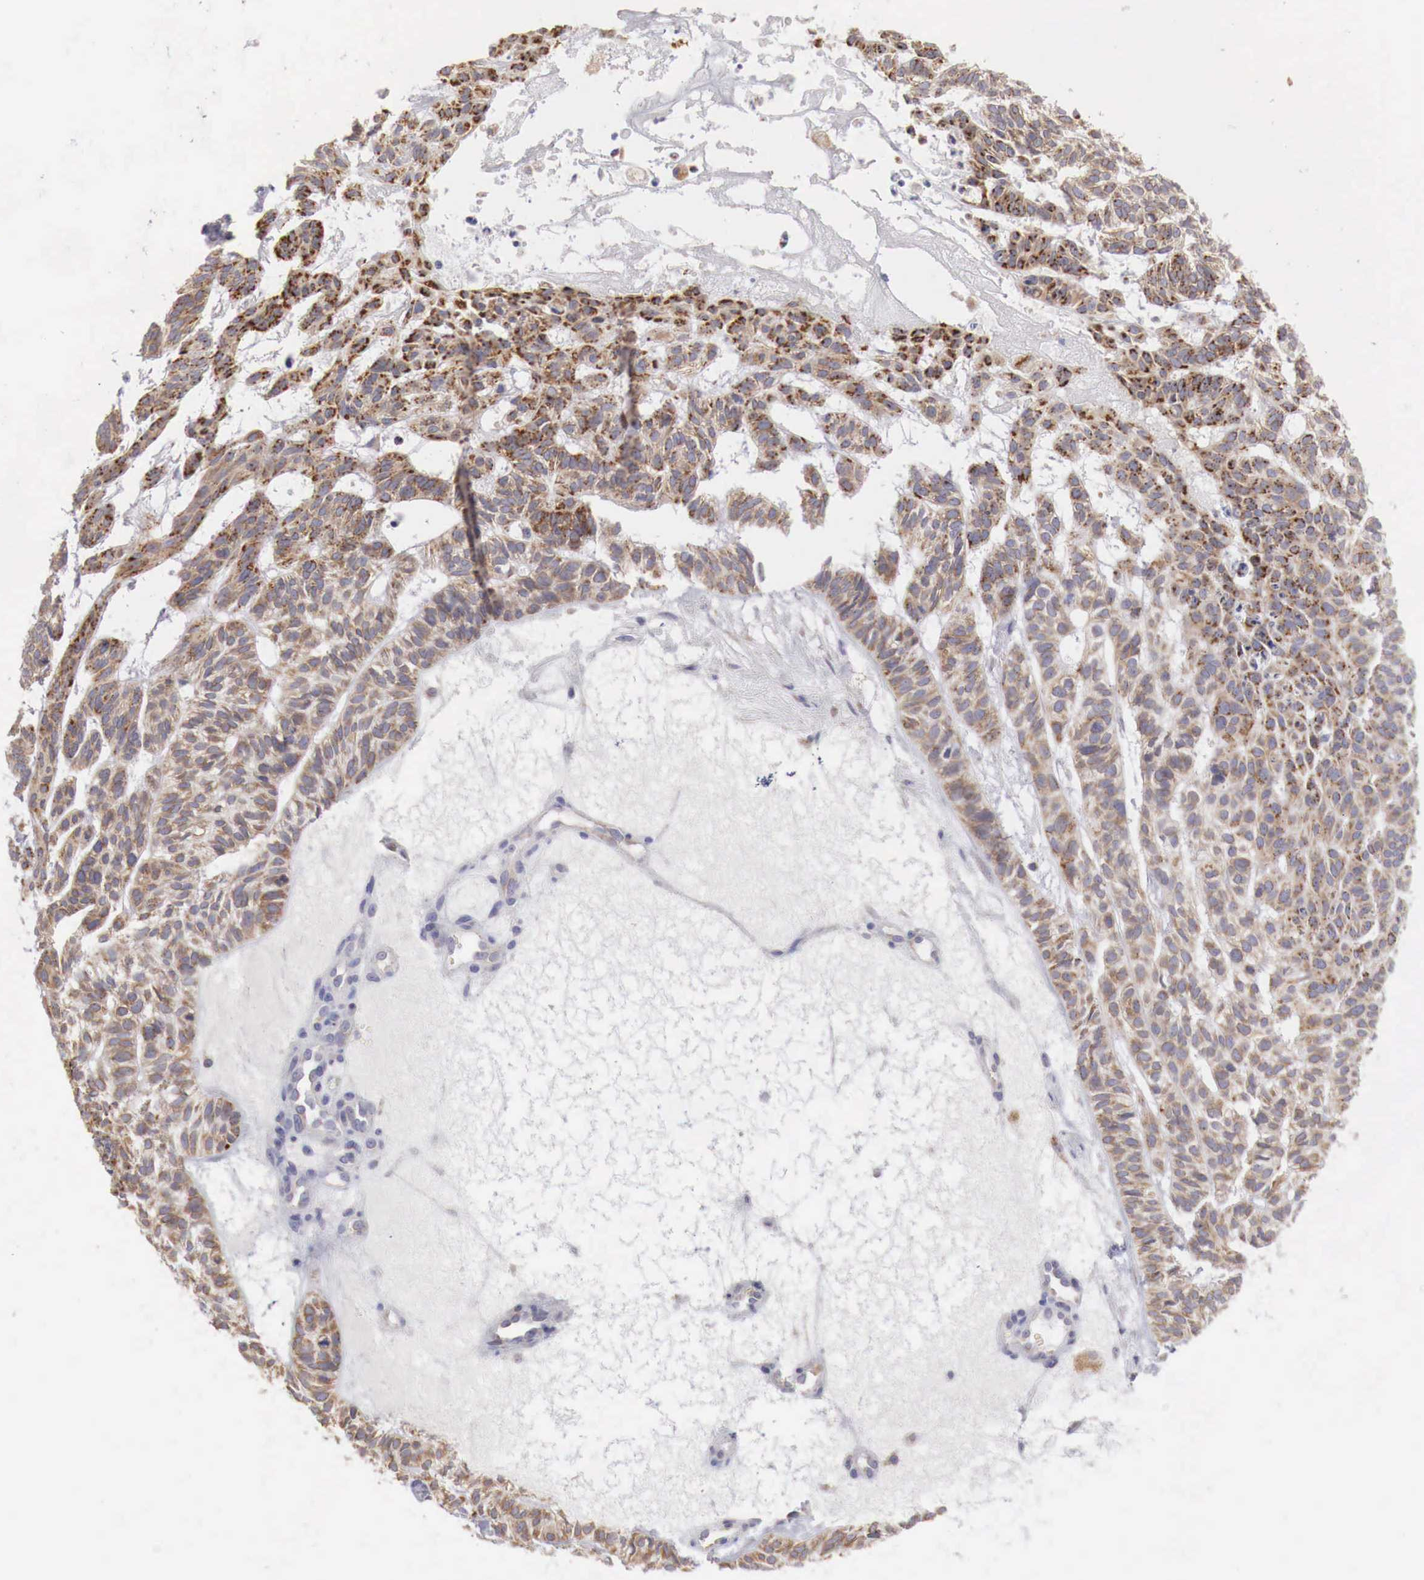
{"staining": {"intensity": "moderate", "quantity": ">75%", "location": "cytoplasmic/membranous"}, "tissue": "skin cancer", "cell_type": "Tumor cells", "image_type": "cancer", "snomed": [{"axis": "morphology", "description": "Basal cell carcinoma"}, {"axis": "topography", "description": "Skin"}], "caption": "The immunohistochemical stain highlights moderate cytoplasmic/membranous positivity in tumor cells of skin cancer (basal cell carcinoma) tissue.", "gene": "NSDHL", "patient": {"sex": "male", "age": 75}}